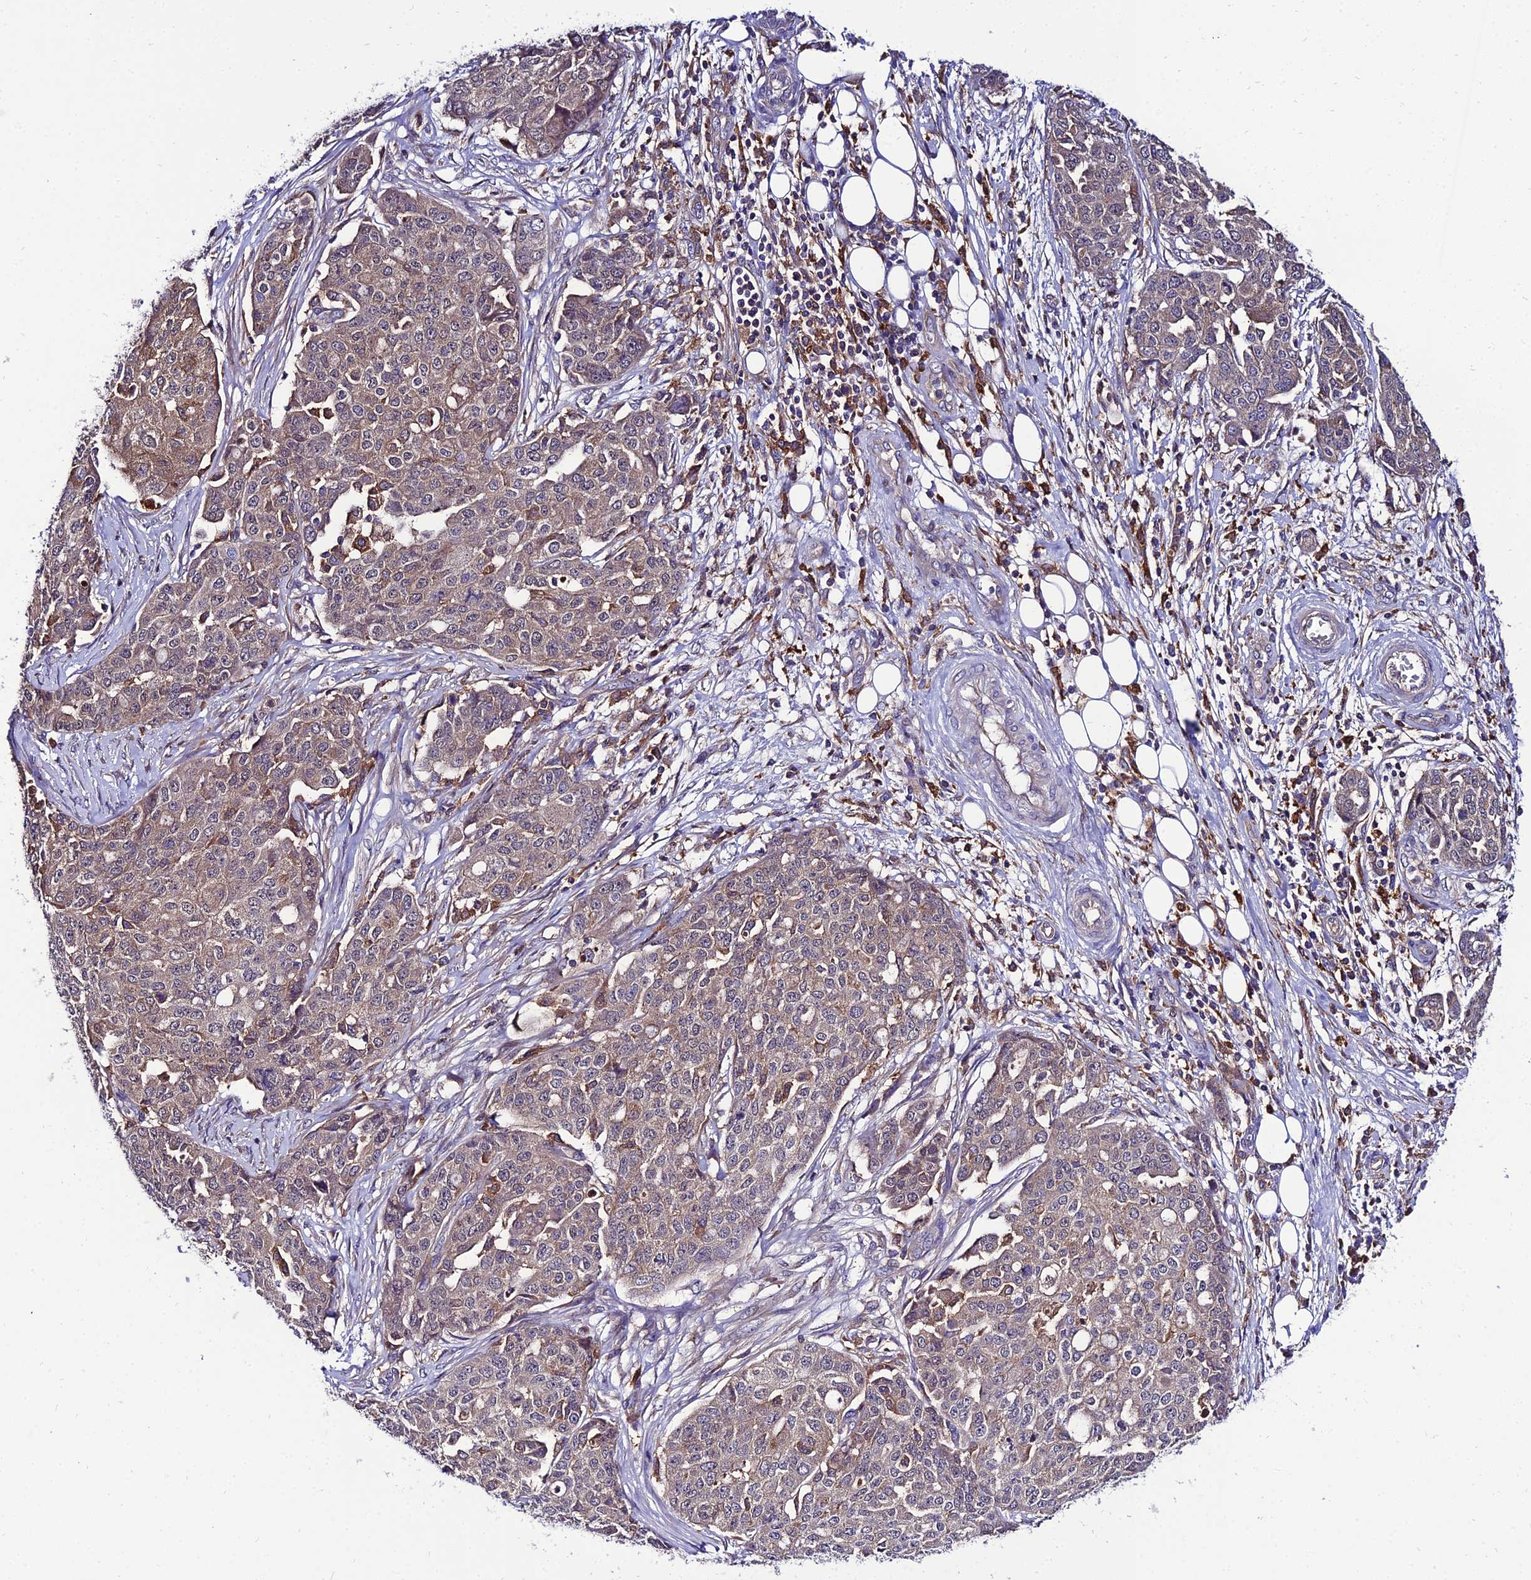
{"staining": {"intensity": "moderate", "quantity": "<25%", "location": "cytoplasmic/membranous"}, "tissue": "ovarian cancer", "cell_type": "Tumor cells", "image_type": "cancer", "snomed": [{"axis": "morphology", "description": "Cystadenocarcinoma, serous, NOS"}, {"axis": "topography", "description": "Soft tissue"}, {"axis": "topography", "description": "Ovary"}], "caption": "Immunohistochemical staining of ovarian serous cystadenocarcinoma displays low levels of moderate cytoplasmic/membranous protein positivity in about <25% of tumor cells. (Brightfield microscopy of DAB IHC at high magnification).", "gene": "C2orf69", "patient": {"sex": "female", "age": 57}}